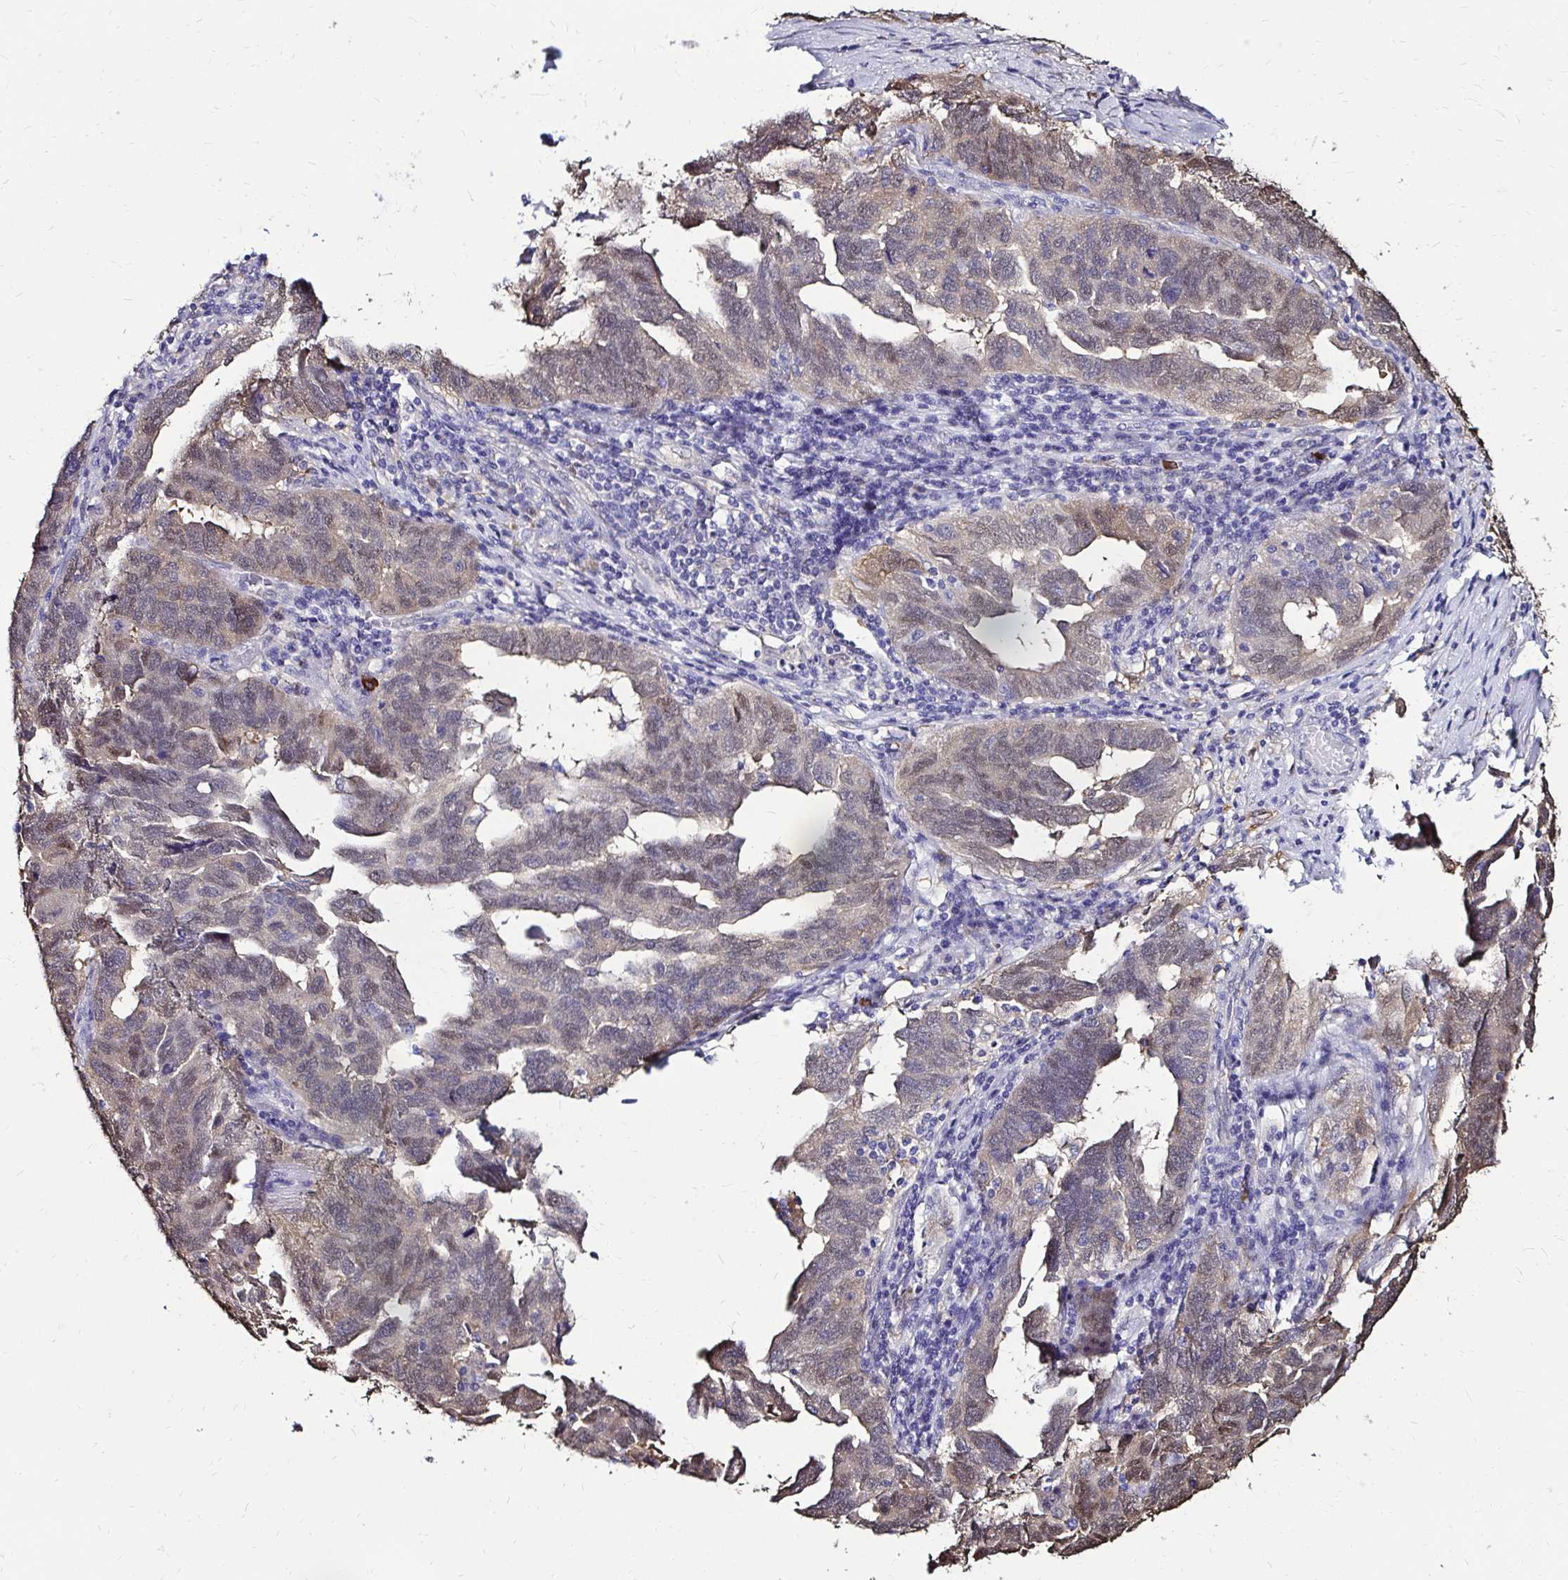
{"staining": {"intensity": "weak", "quantity": "<25%", "location": "cytoplasmic/membranous,nuclear"}, "tissue": "ovarian cancer", "cell_type": "Tumor cells", "image_type": "cancer", "snomed": [{"axis": "morphology", "description": "Cystadenocarcinoma, serous, NOS"}, {"axis": "topography", "description": "Ovary"}], "caption": "Immunohistochemistry (IHC) of ovarian serous cystadenocarcinoma exhibits no positivity in tumor cells.", "gene": "IDH1", "patient": {"sex": "female", "age": 64}}